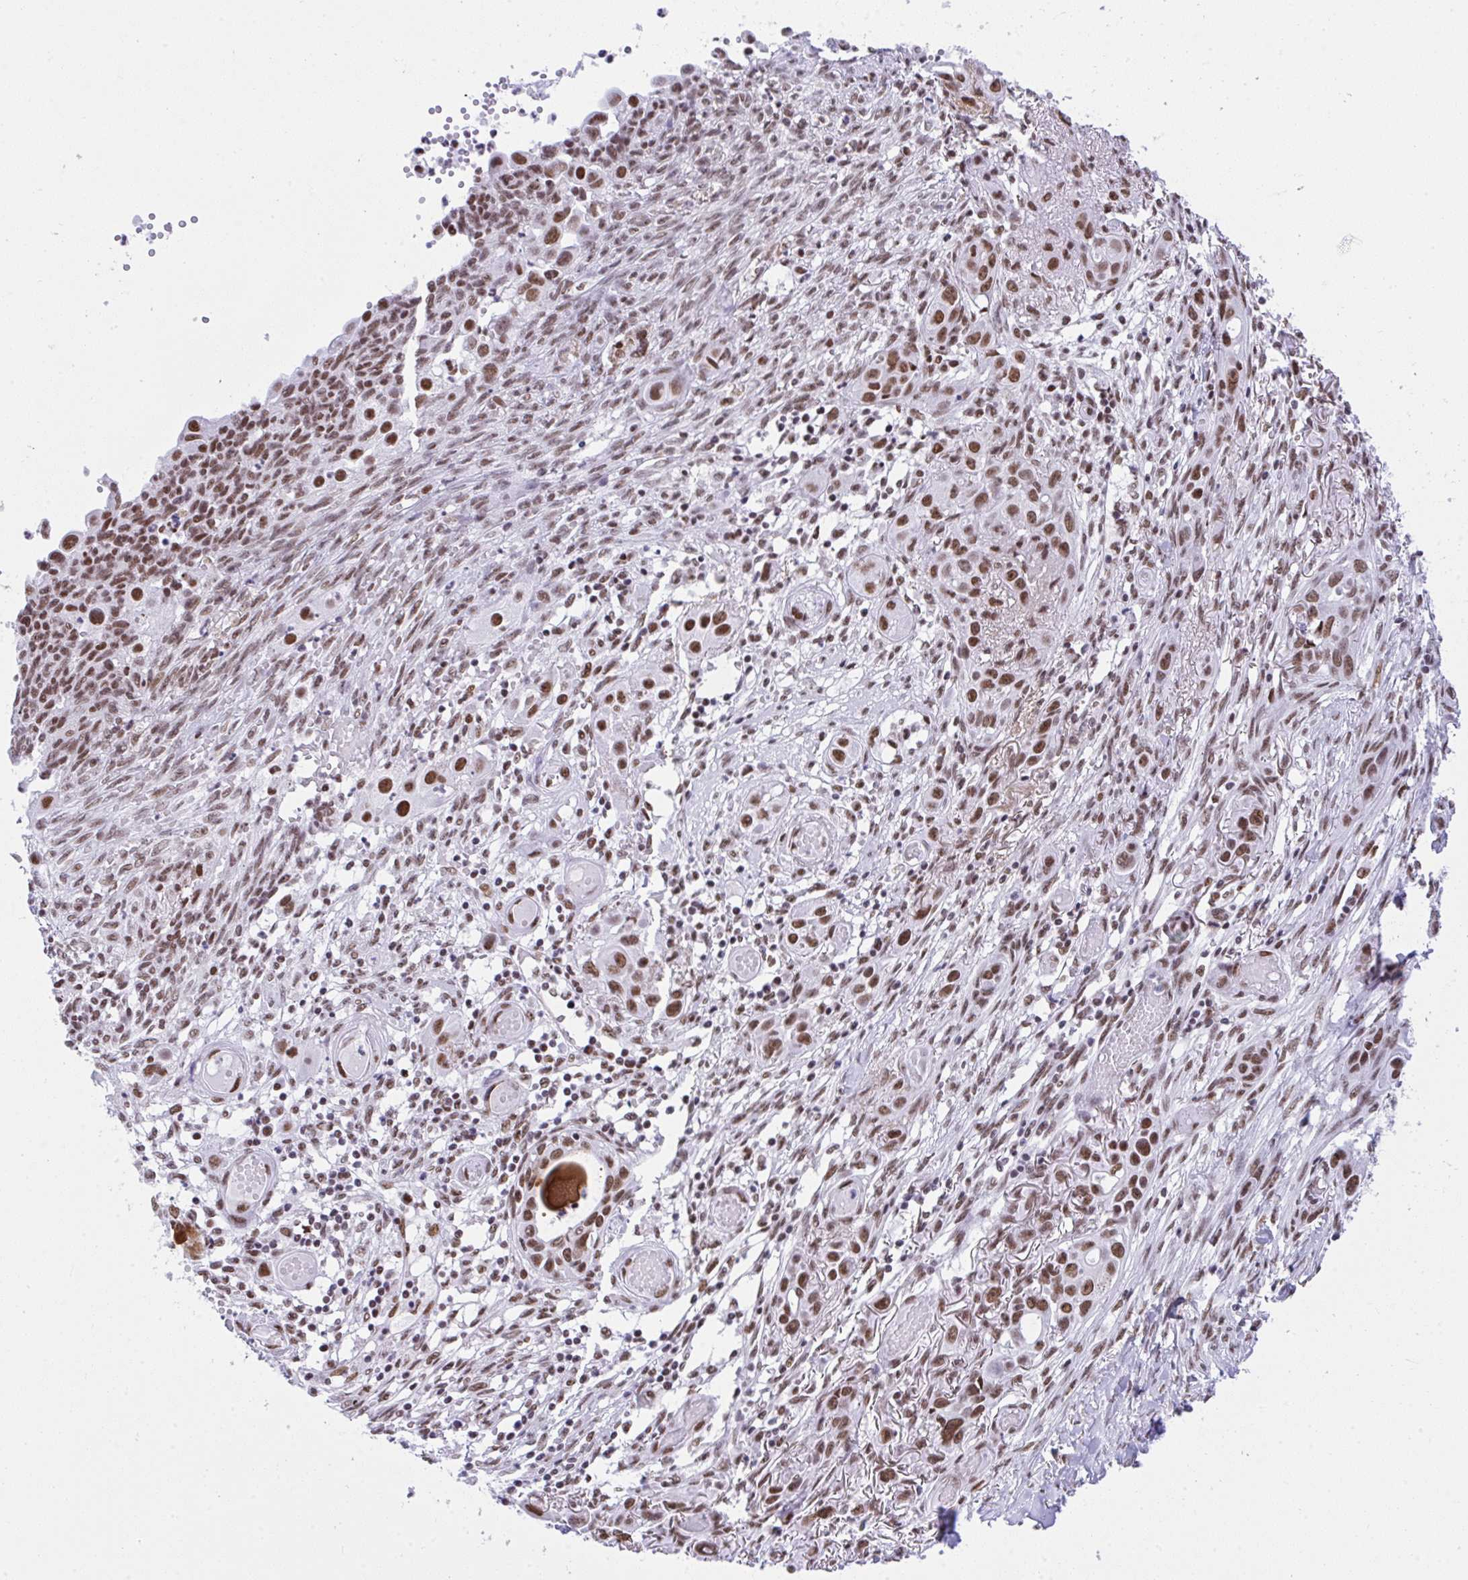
{"staining": {"intensity": "moderate", "quantity": ">75%", "location": "nuclear"}, "tissue": "skin cancer", "cell_type": "Tumor cells", "image_type": "cancer", "snomed": [{"axis": "morphology", "description": "Squamous cell carcinoma, NOS"}, {"axis": "topography", "description": "Skin"}], "caption": "There is medium levels of moderate nuclear expression in tumor cells of skin squamous cell carcinoma, as demonstrated by immunohistochemical staining (brown color).", "gene": "DDX52", "patient": {"sex": "female", "age": 69}}